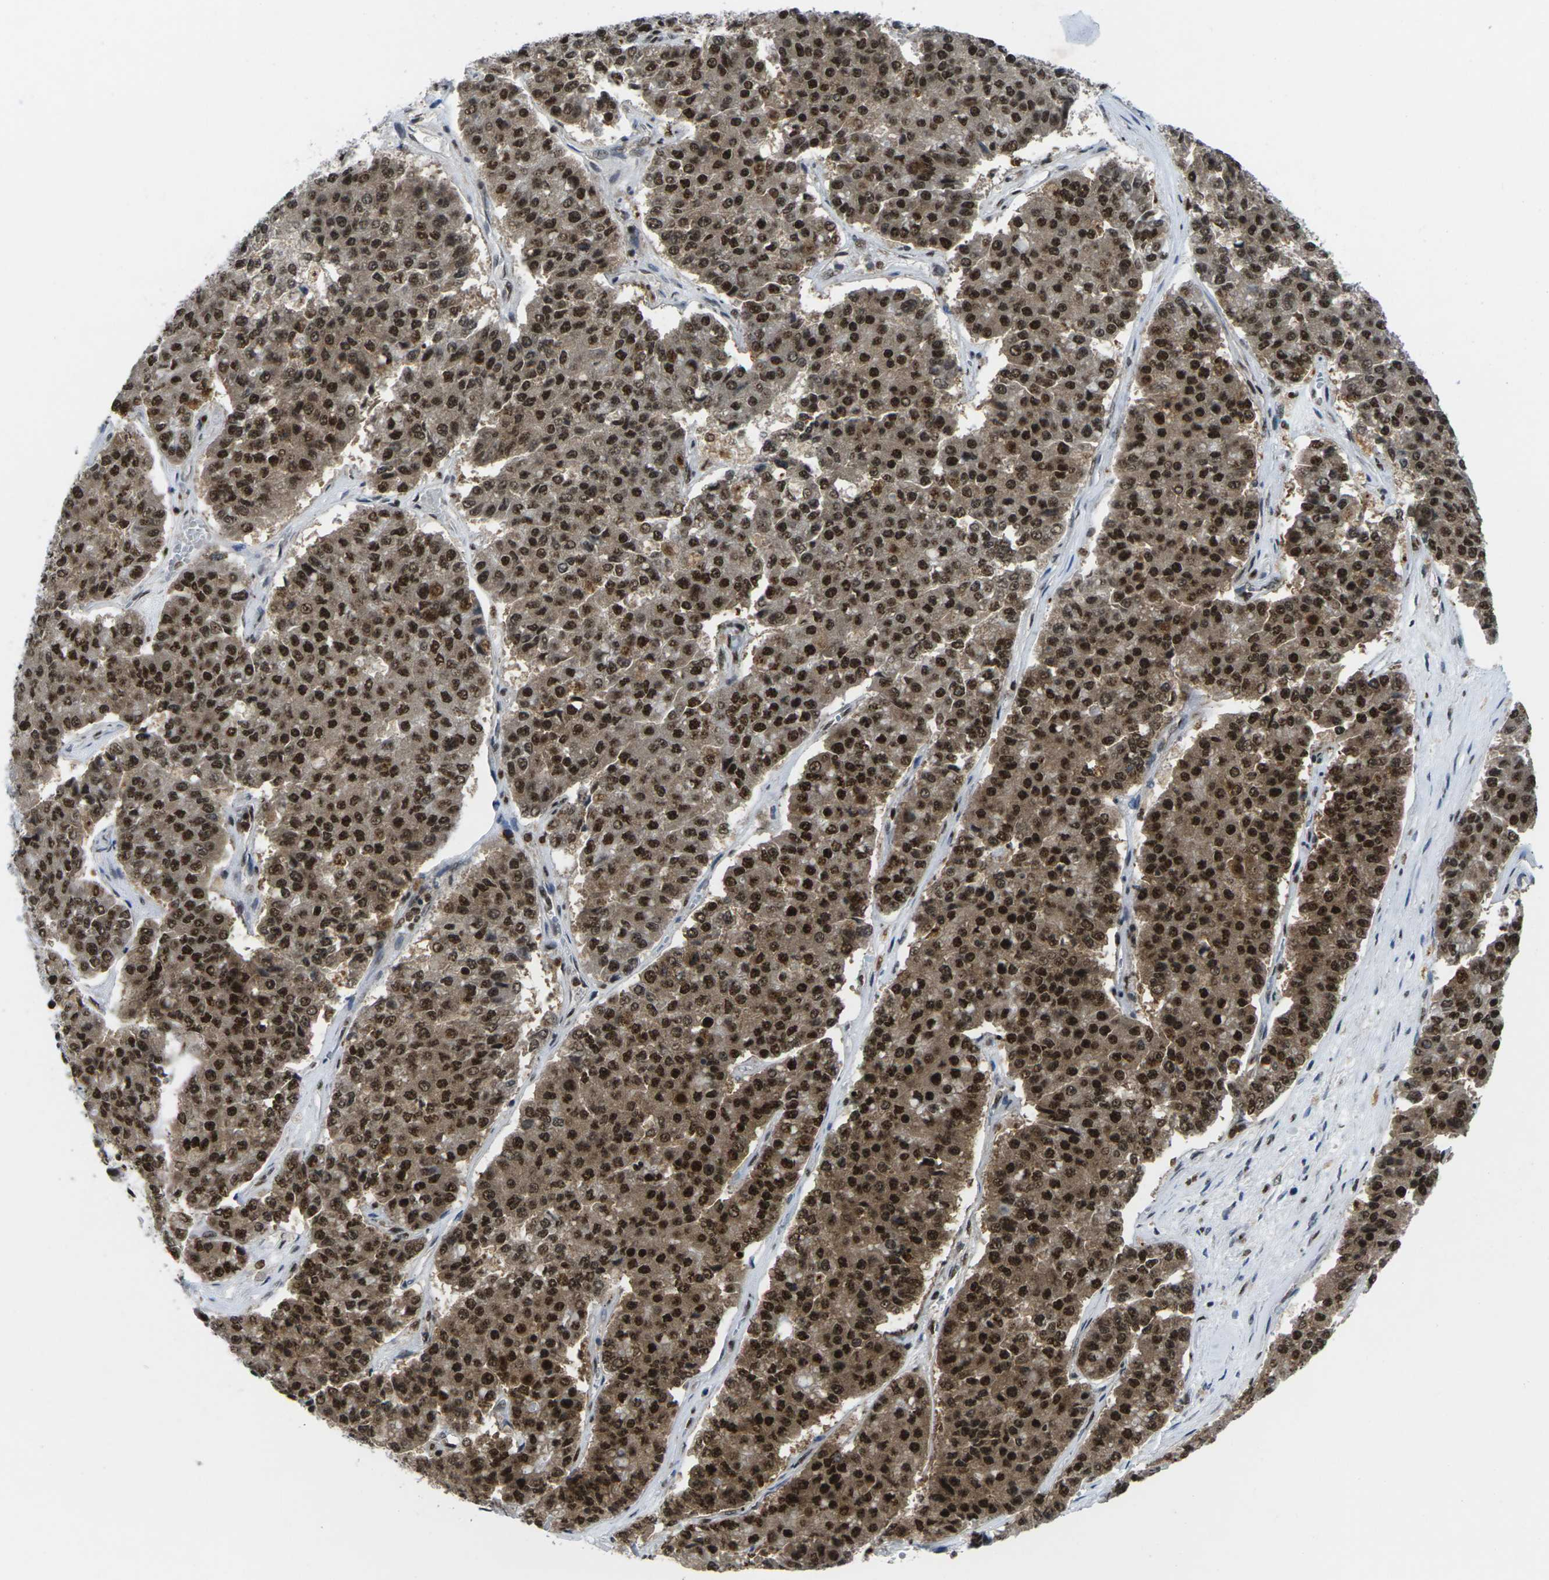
{"staining": {"intensity": "strong", "quantity": ">75%", "location": "cytoplasmic/membranous,nuclear"}, "tissue": "pancreatic cancer", "cell_type": "Tumor cells", "image_type": "cancer", "snomed": [{"axis": "morphology", "description": "Adenocarcinoma, NOS"}, {"axis": "topography", "description": "Pancreas"}], "caption": "Tumor cells exhibit high levels of strong cytoplasmic/membranous and nuclear expression in approximately >75% of cells in human pancreatic cancer.", "gene": "MAGOH", "patient": {"sex": "male", "age": 50}}